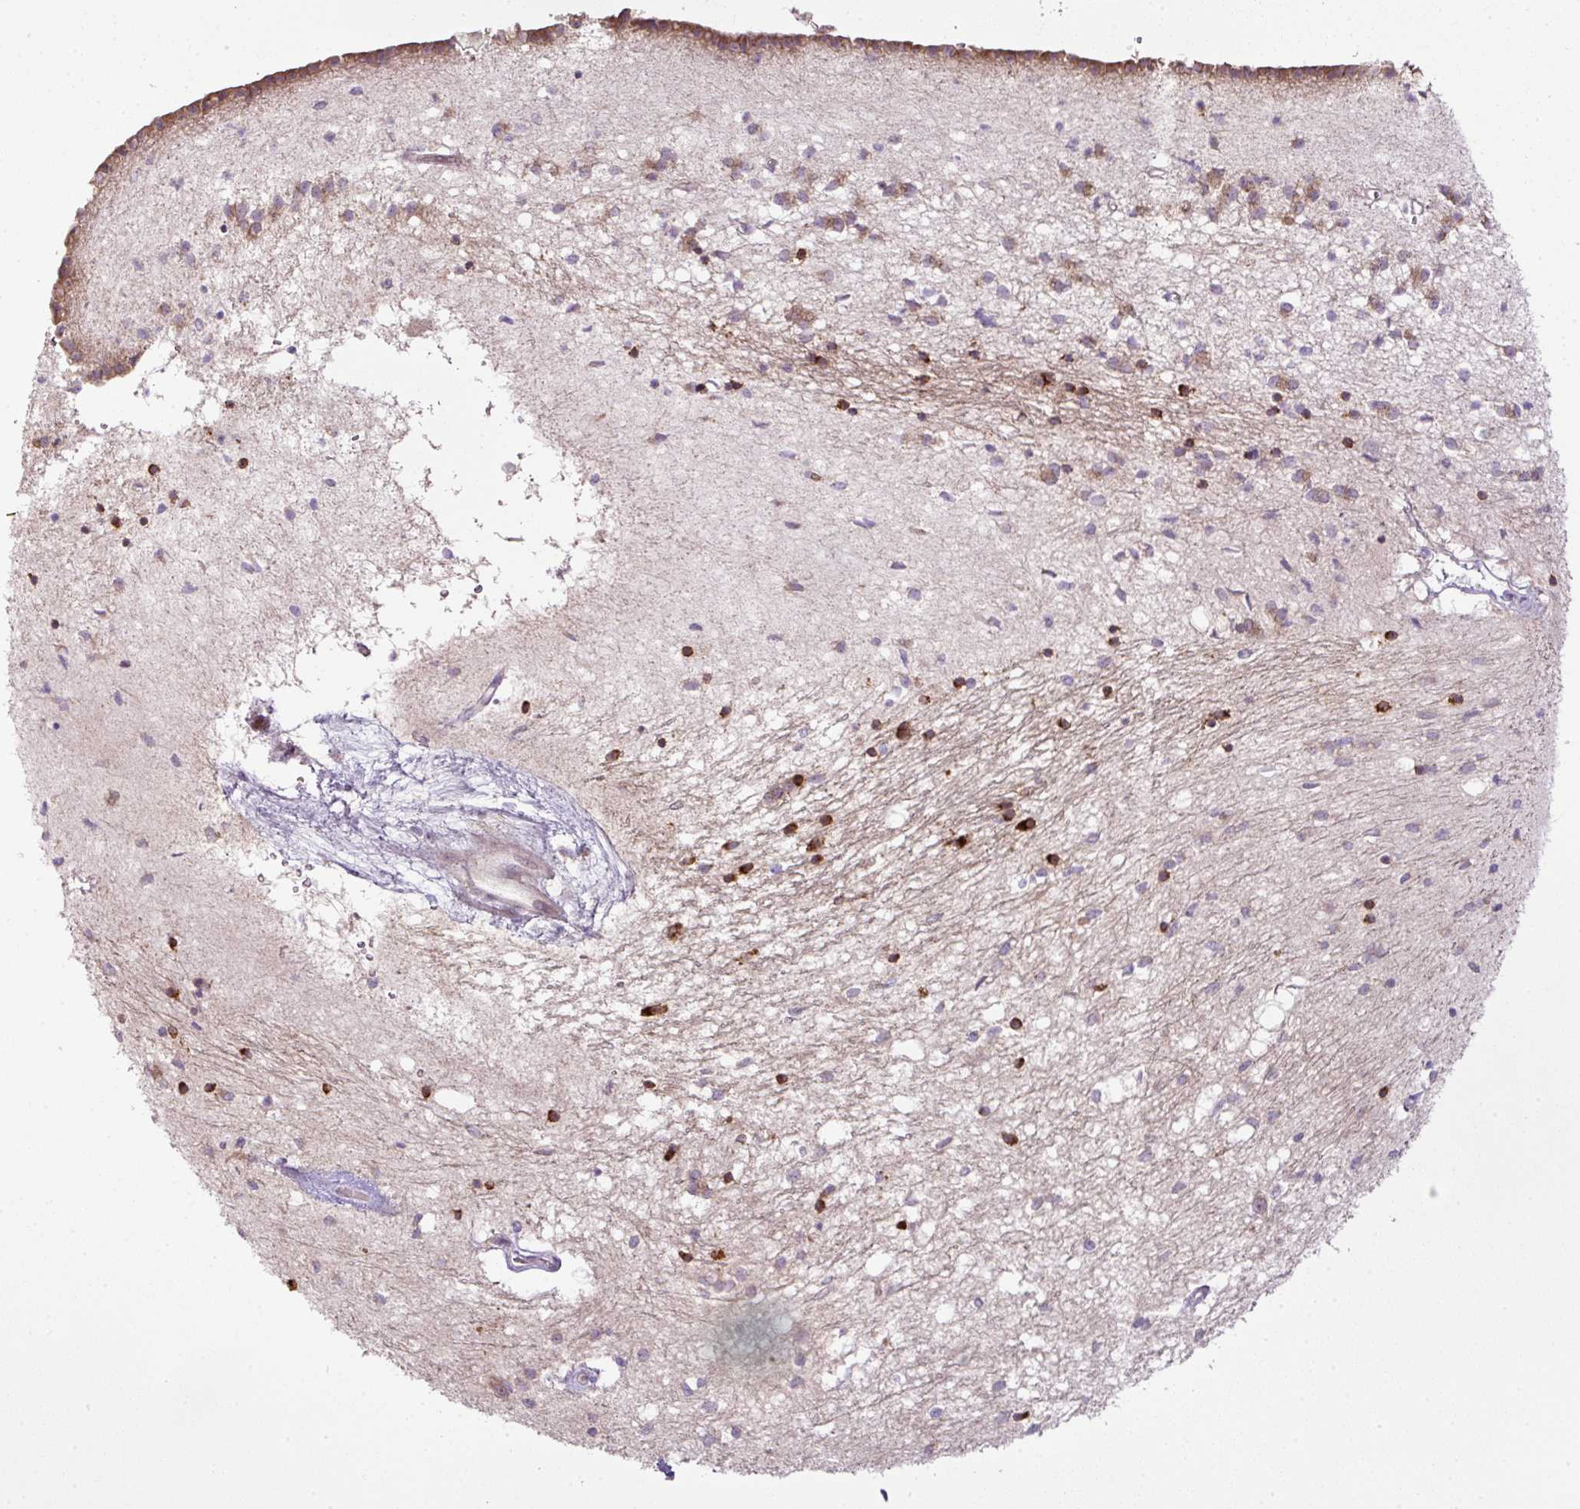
{"staining": {"intensity": "moderate", "quantity": ">75%", "location": "cytoplasmic/membranous"}, "tissue": "caudate", "cell_type": "Glial cells", "image_type": "normal", "snomed": [{"axis": "morphology", "description": "Normal tissue, NOS"}, {"axis": "topography", "description": "Lateral ventricle wall"}], "caption": "An immunohistochemistry (IHC) histopathology image of benign tissue is shown. Protein staining in brown labels moderate cytoplasmic/membranous positivity in caudate within glial cells.", "gene": "COX18", "patient": {"sex": "male", "age": 70}}